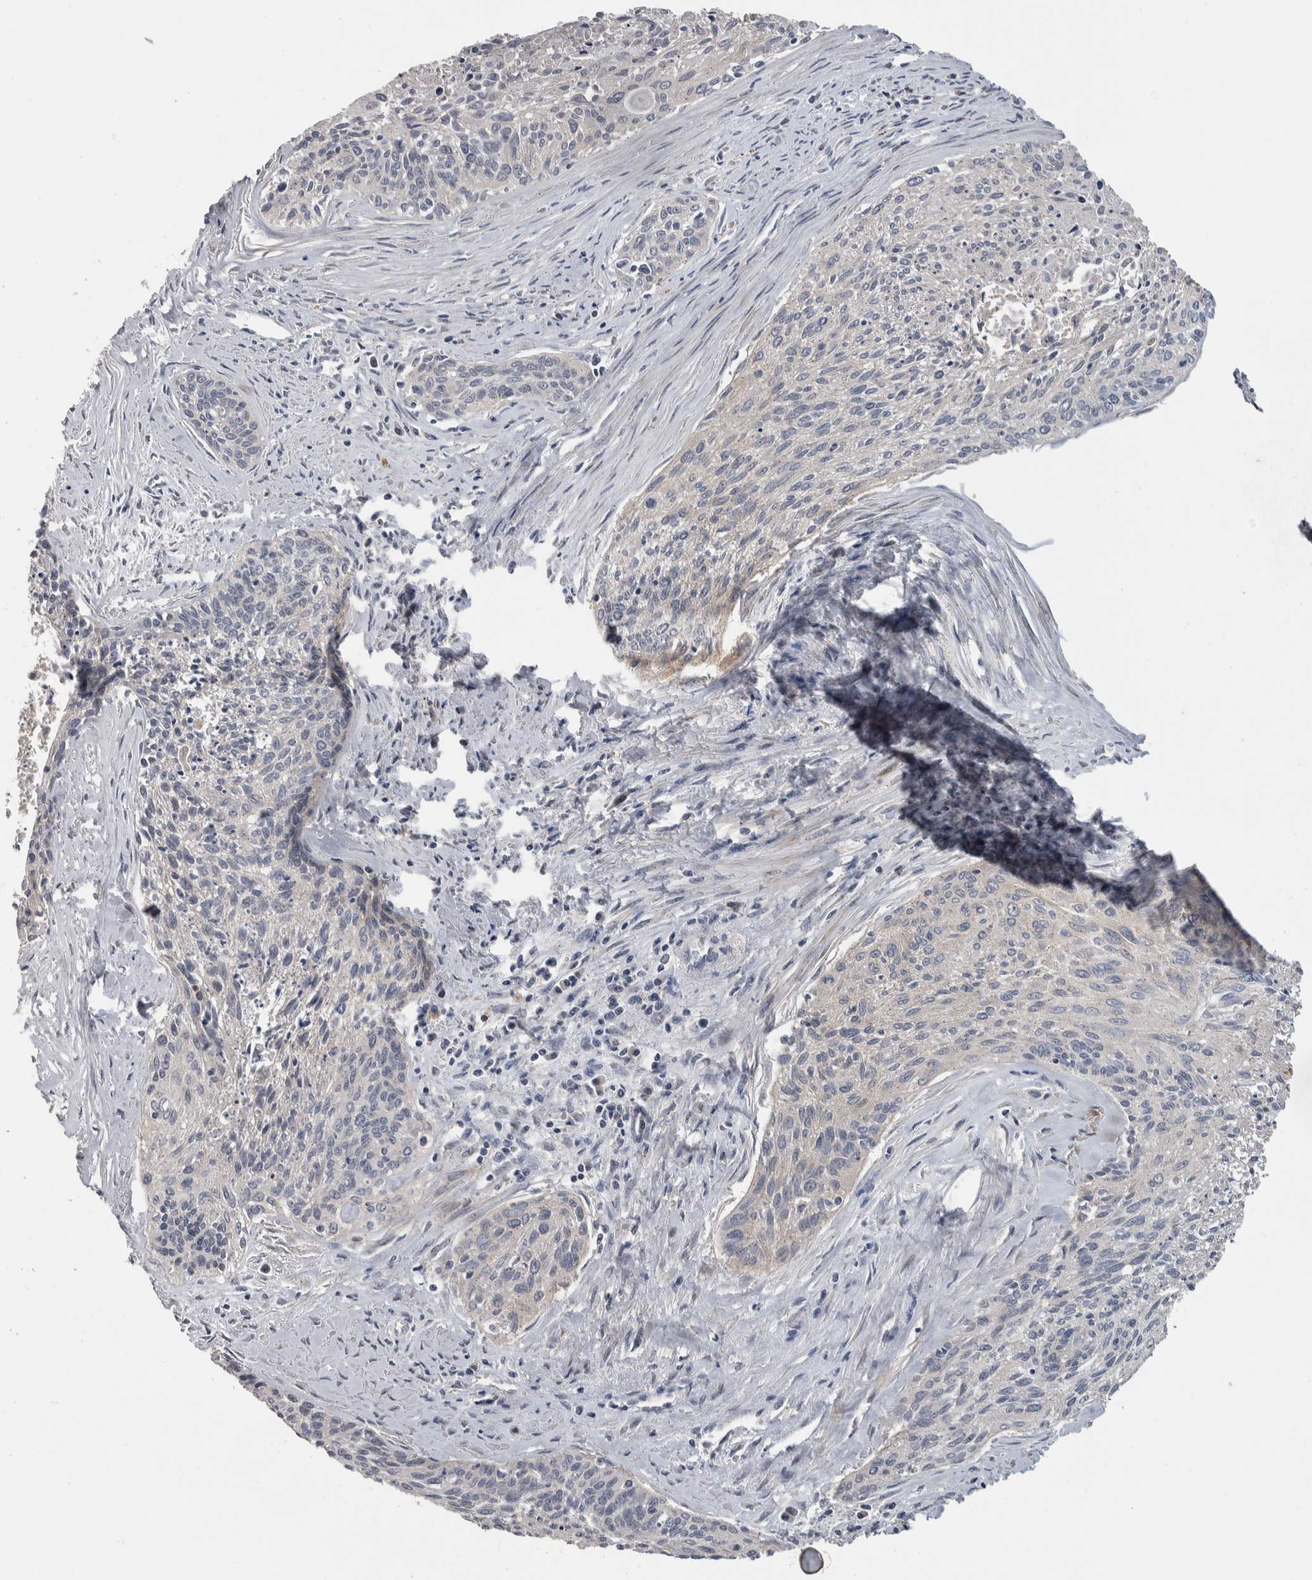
{"staining": {"intensity": "weak", "quantity": "<25%", "location": "cytoplasmic/membranous"}, "tissue": "cervical cancer", "cell_type": "Tumor cells", "image_type": "cancer", "snomed": [{"axis": "morphology", "description": "Squamous cell carcinoma, NOS"}, {"axis": "topography", "description": "Cervix"}], "caption": "Squamous cell carcinoma (cervical) was stained to show a protein in brown. There is no significant staining in tumor cells.", "gene": "FAM83G", "patient": {"sex": "female", "age": 55}}